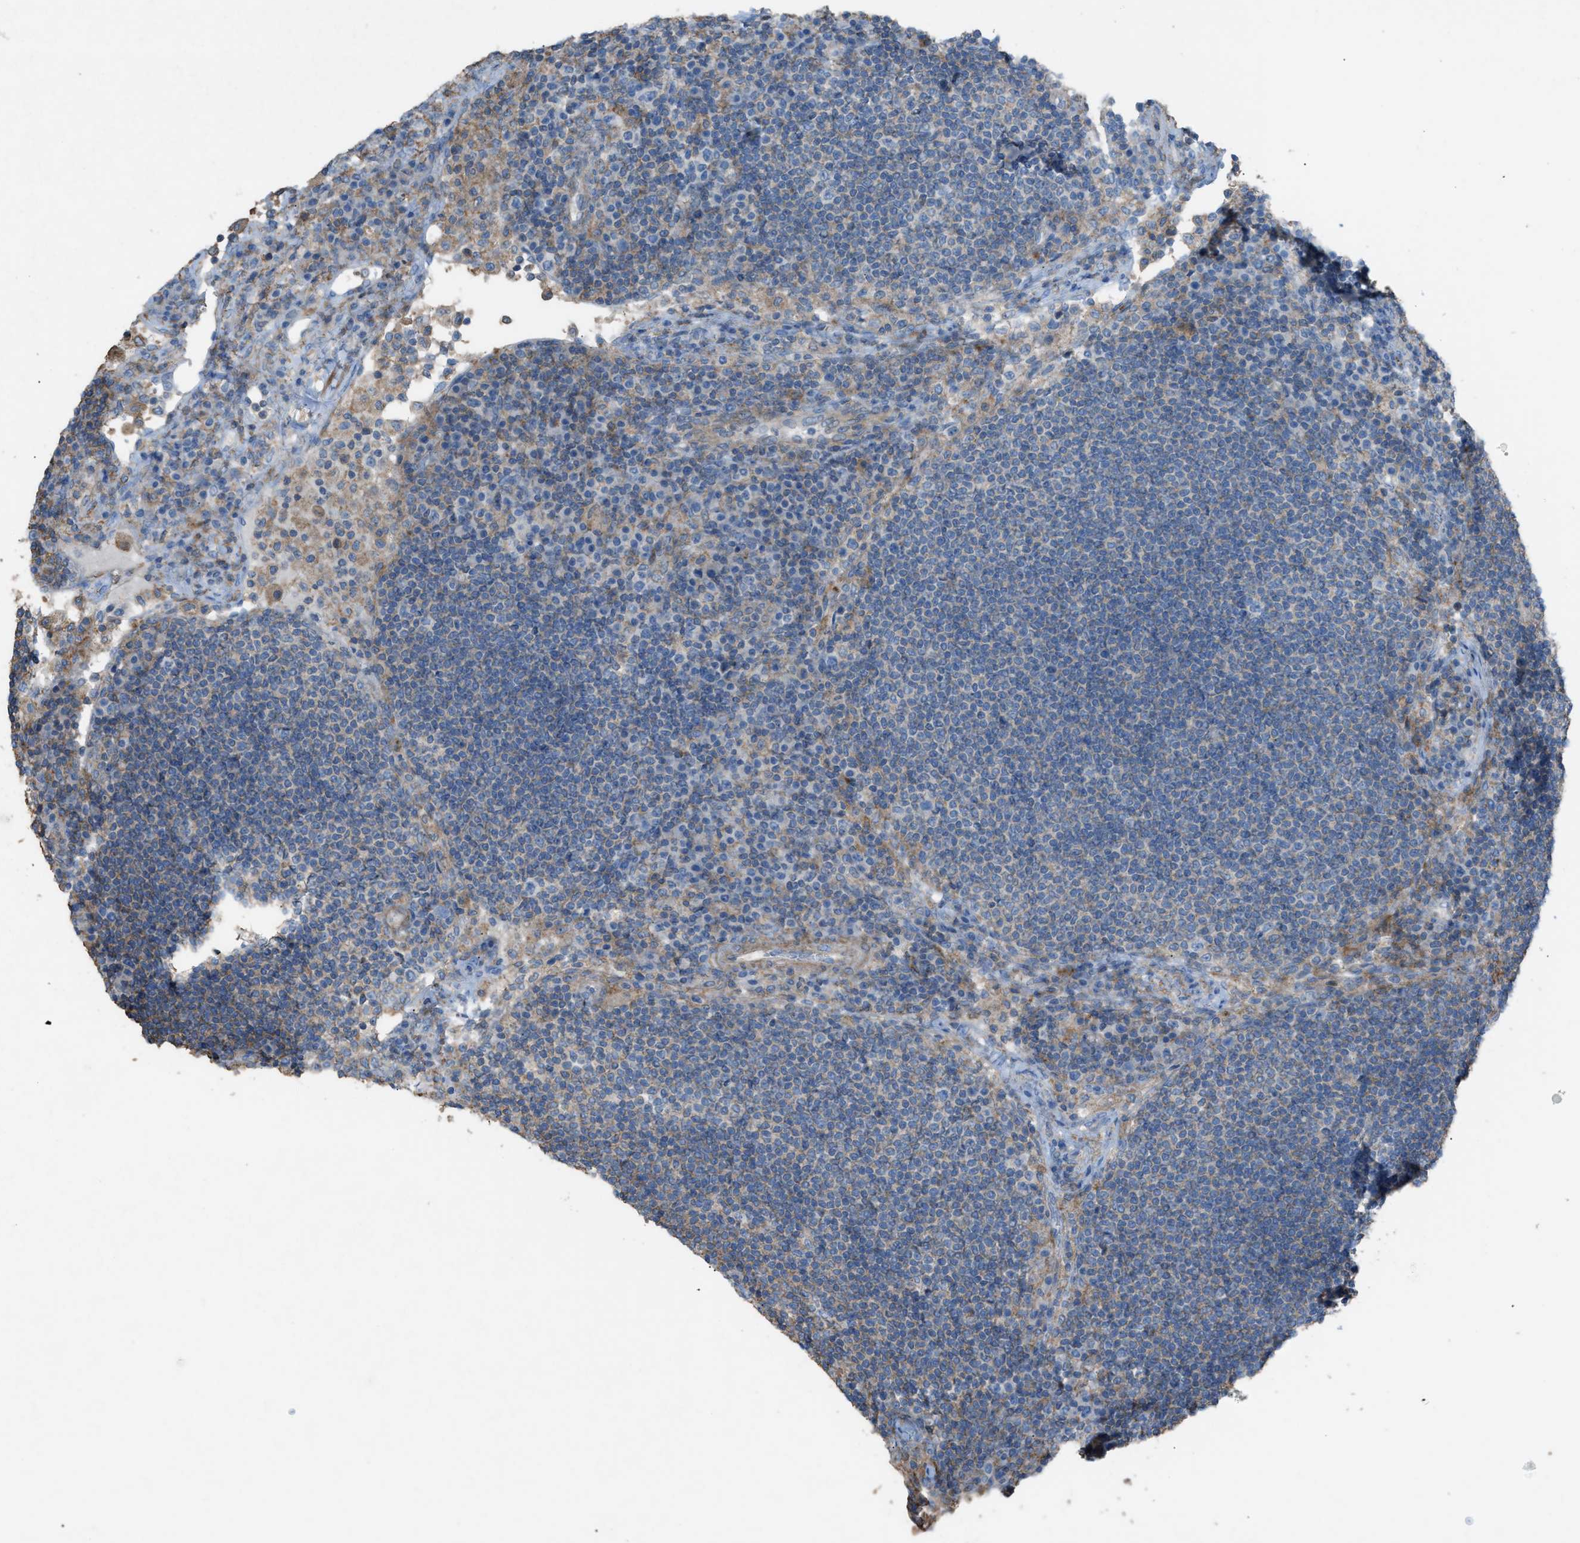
{"staining": {"intensity": "strong", "quantity": "25%-75%", "location": "cytoplasmic/membranous"}, "tissue": "lymph node", "cell_type": "Germinal center cells", "image_type": "normal", "snomed": [{"axis": "morphology", "description": "Normal tissue, NOS"}, {"axis": "topography", "description": "Lymph node"}], "caption": "This histopathology image demonstrates immunohistochemistry (IHC) staining of unremarkable human lymph node, with high strong cytoplasmic/membranous staining in about 25%-75% of germinal center cells.", "gene": "NCK2", "patient": {"sex": "female", "age": 53}}